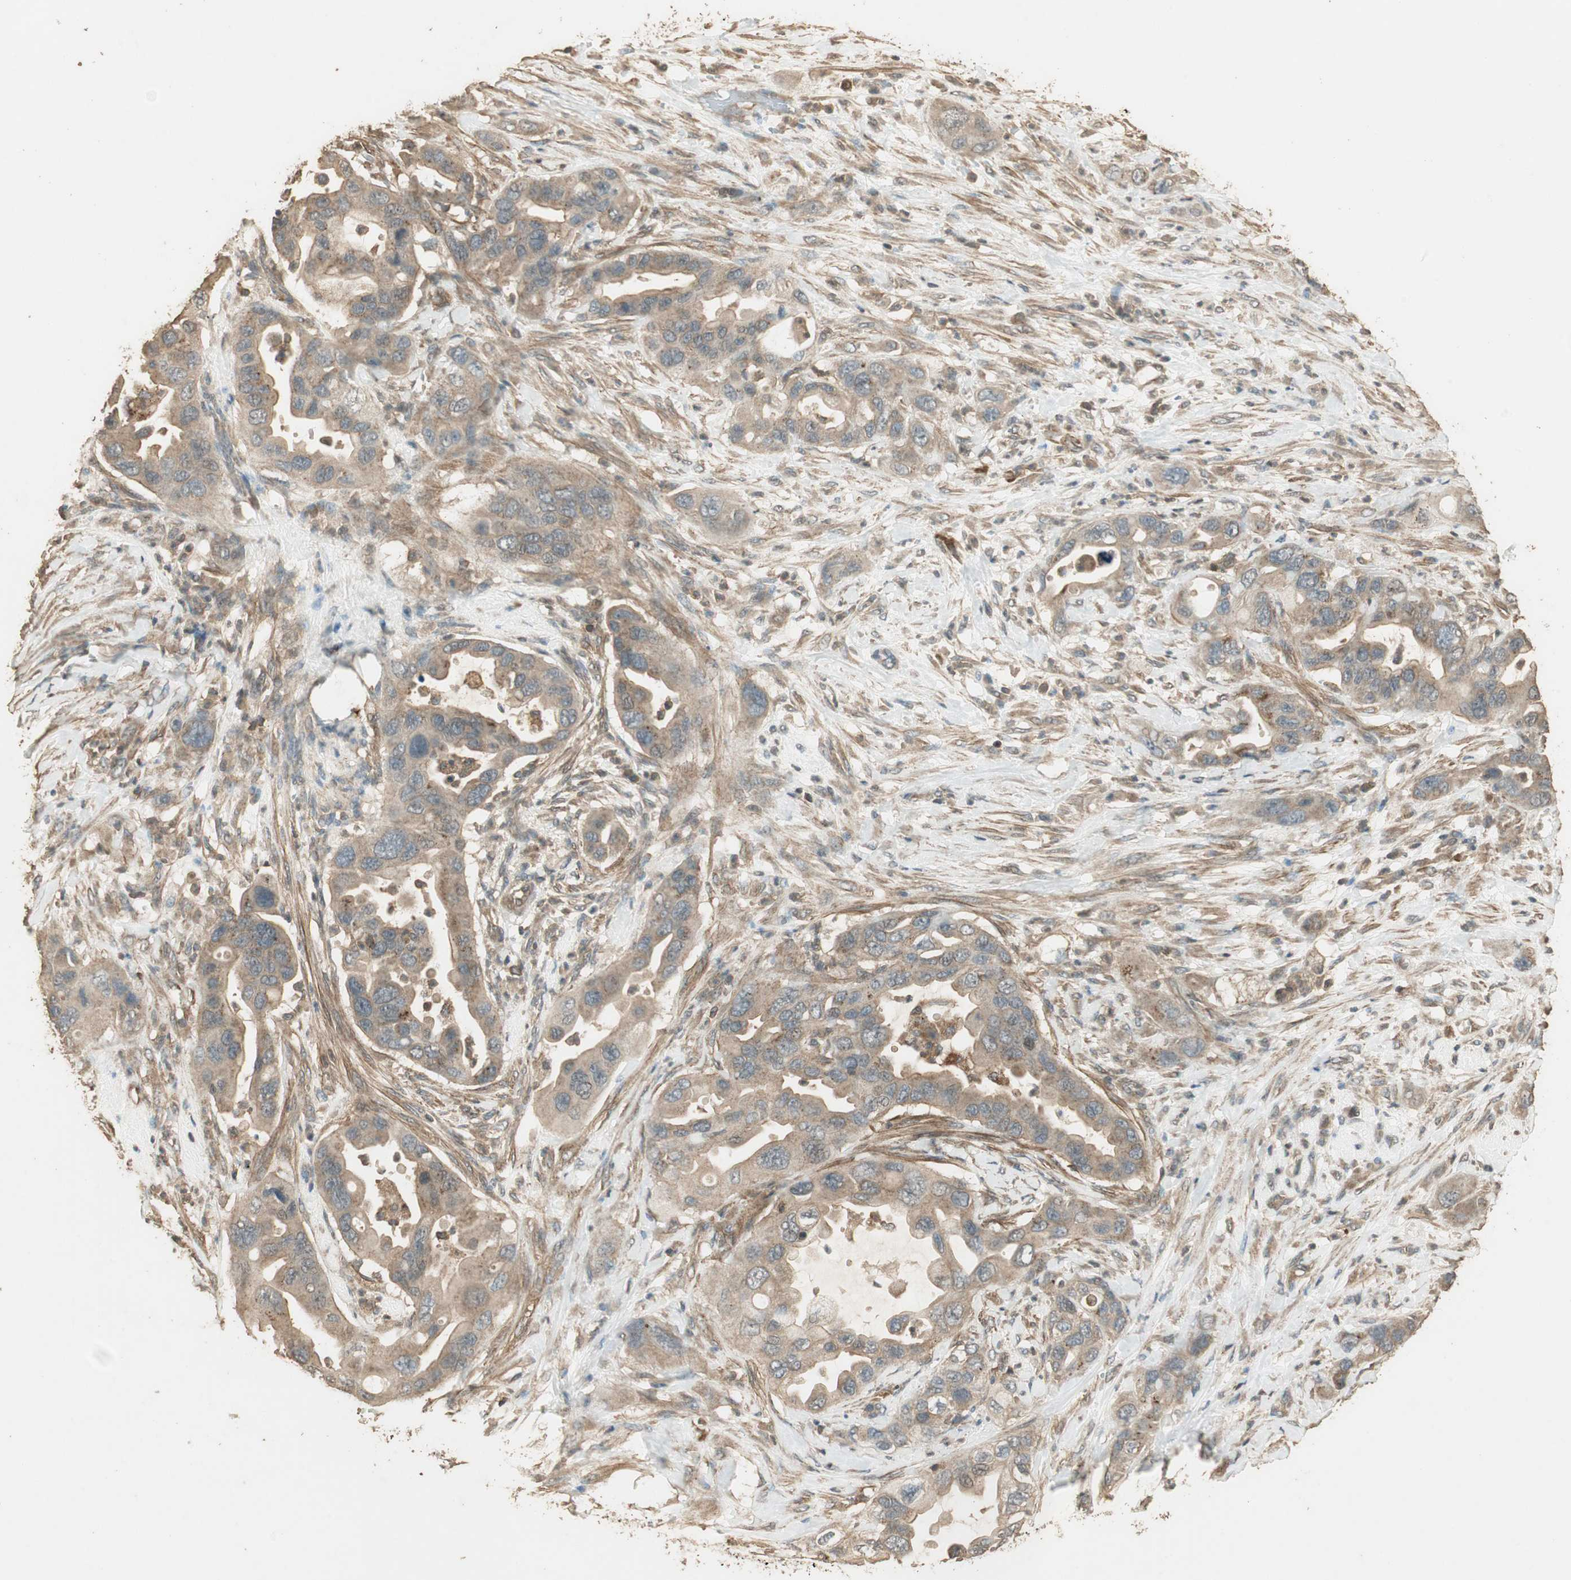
{"staining": {"intensity": "moderate", "quantity": "25%-75%", "location": "cytoplasmic/membranous"}, "tissue": "pancreatic cancer", "cell_type": "Tumor cells", "image_type": "cancer", "snomed": [{"axis": "morphology", "description": "Adenocarcinoma, NOS"}, {"axis": "topography", "description": "Pancreas"}], "caption": "Immunohistochemical staining of pancreatic adenocarcinoma displays moderate cytoplasmic/membranous protein expression in about 25%-75% of tumor cells.", "gene": "USP2", "patient": {"sex": "female", "age": 71}}